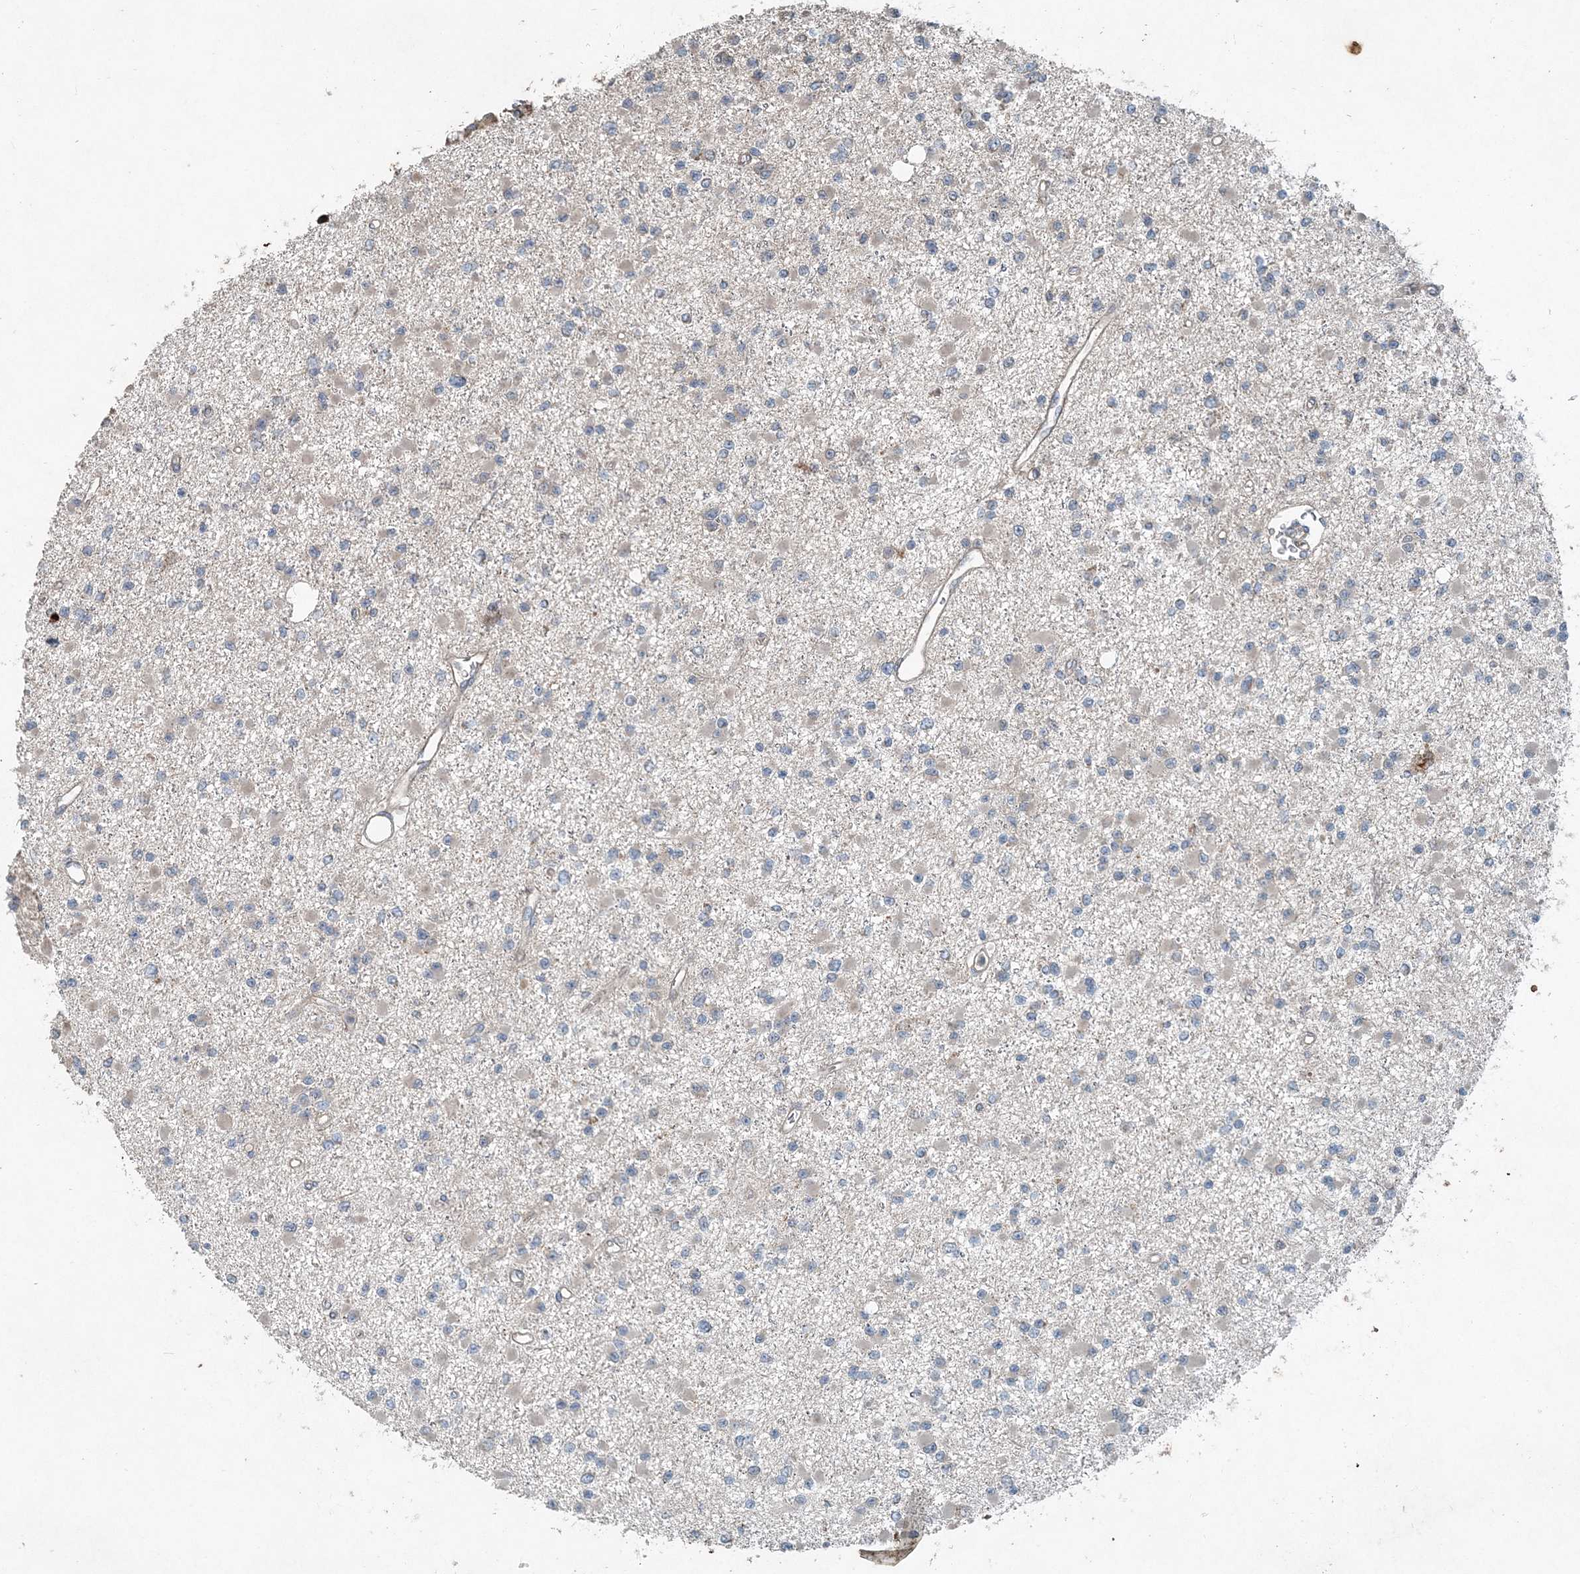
{"staining": {"intensity": "negative", "quantity": "none", "location": "none"}, "tissue": "glioma", "cell_type": "Tumor cells", "image_type": "cancer", "snomed": [{"axis": "morphology", "description": "Glioma, malignant, Low grade"}, {"axis": "topography", "description": "Brain"}], "caption": "IHC micrograph of glioma stained for a protein (brown), which exhibits no expression in tumor cells. Nuclei are stained in blue.", "gene": "INTU", "patient": {"sex": "female", "age": 22}}